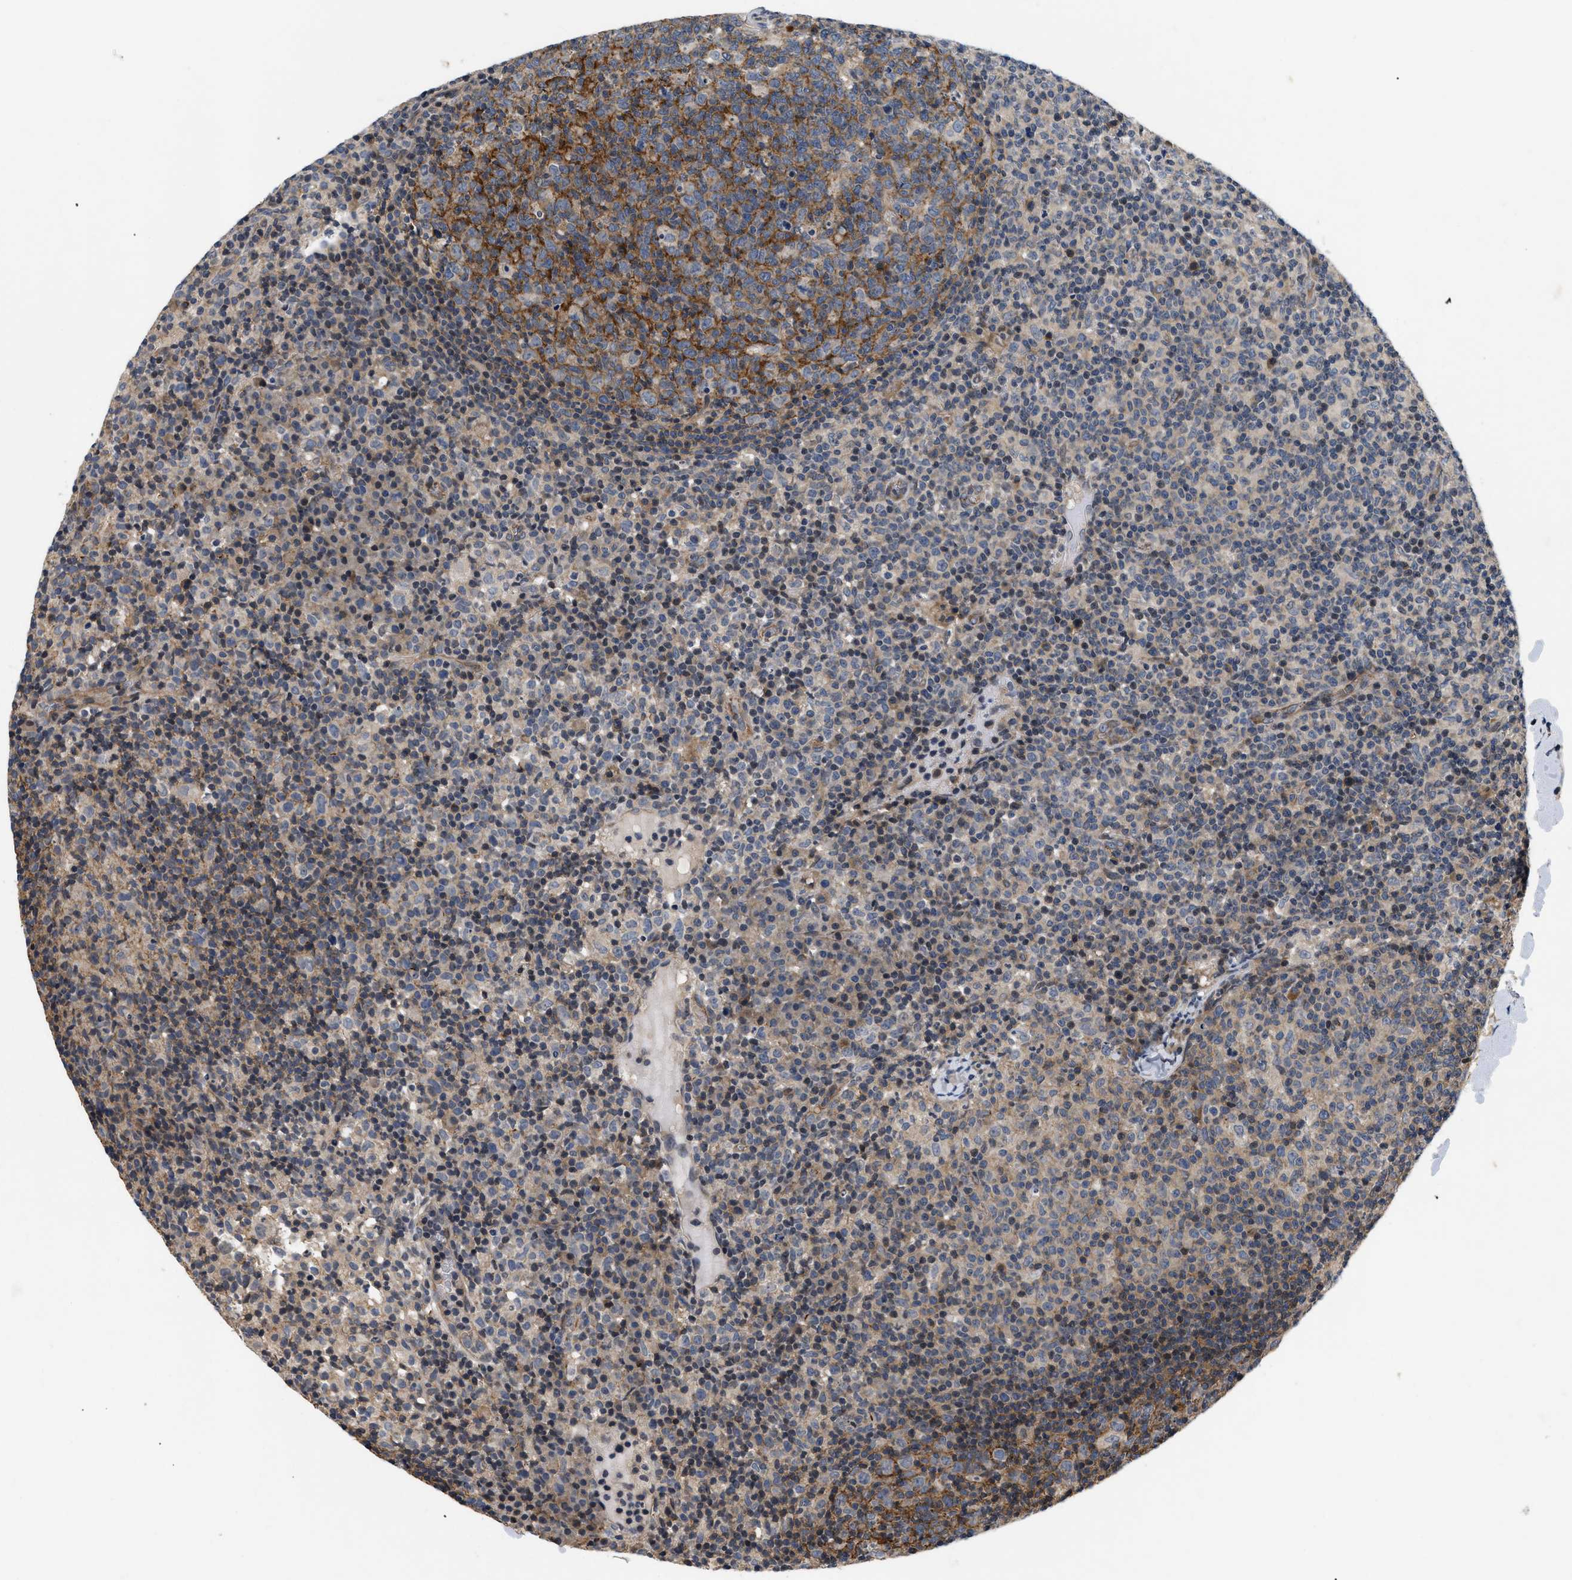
{"staining": {"intensity": "moderate", "quantity": ">75%", "location": "cytoplasmic/membranous"}, "tissue": "lymph node", "cell_type": "Germinal center cells", "image_type": "normal", "snomed": [{"axis": "morphology", "description": "Normal tissue, NOS"}, {"axis": "morphology", "description": "Inflammation, NOS"}, {"axis": "topography", "description": "Lymph node"}], "caption": "Germinal center cells exhibit medium levels of moderate cytoplasmic/membranous expression in about >75% of cells in benign human lymph node.", "gene": "HMGCR", "patient": {"sex": "male", "age": 55}}